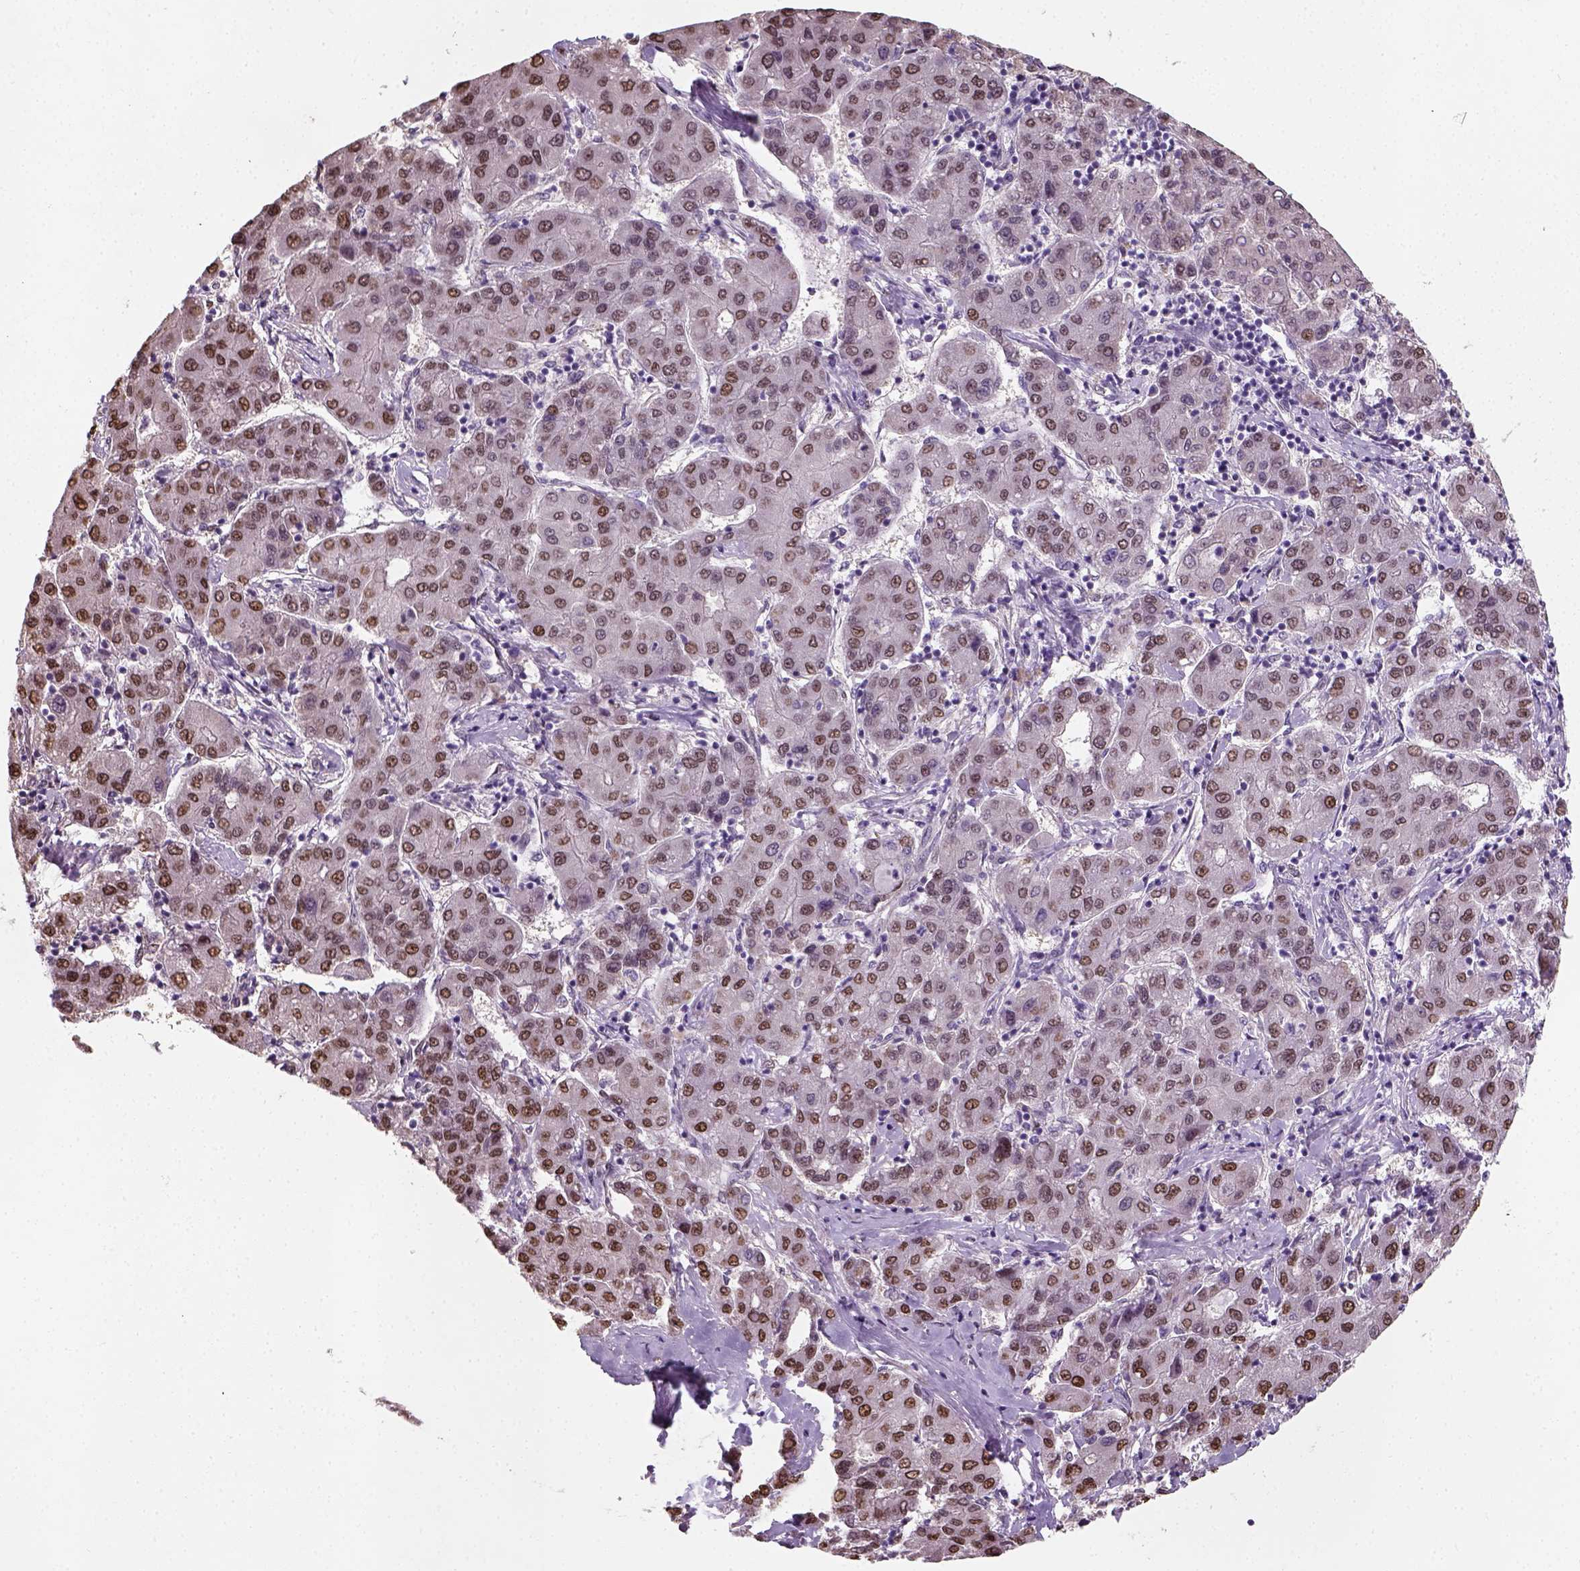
{"staining": {"intensity": "moderate", "quantity": ">75%", "location": "nuclear"}, "tissue": "liver cancer", "cell_type": "Tumor cells", "image_type": "cancer", "snomed": [{"axis": "morphology", "description": "Carcinoma, Hepatocellular, NOS"}, {"axis": "topography", "description": "Liver"}], "caption": "This histopathology image reveals immunohistochemistry staining of human liver hepatocellular carcinoma, with medium moderate nuclear expression in about >75% of tumor cells.", "gene": "C1orf112", "patient": {"sex": "male", "age": 65}}